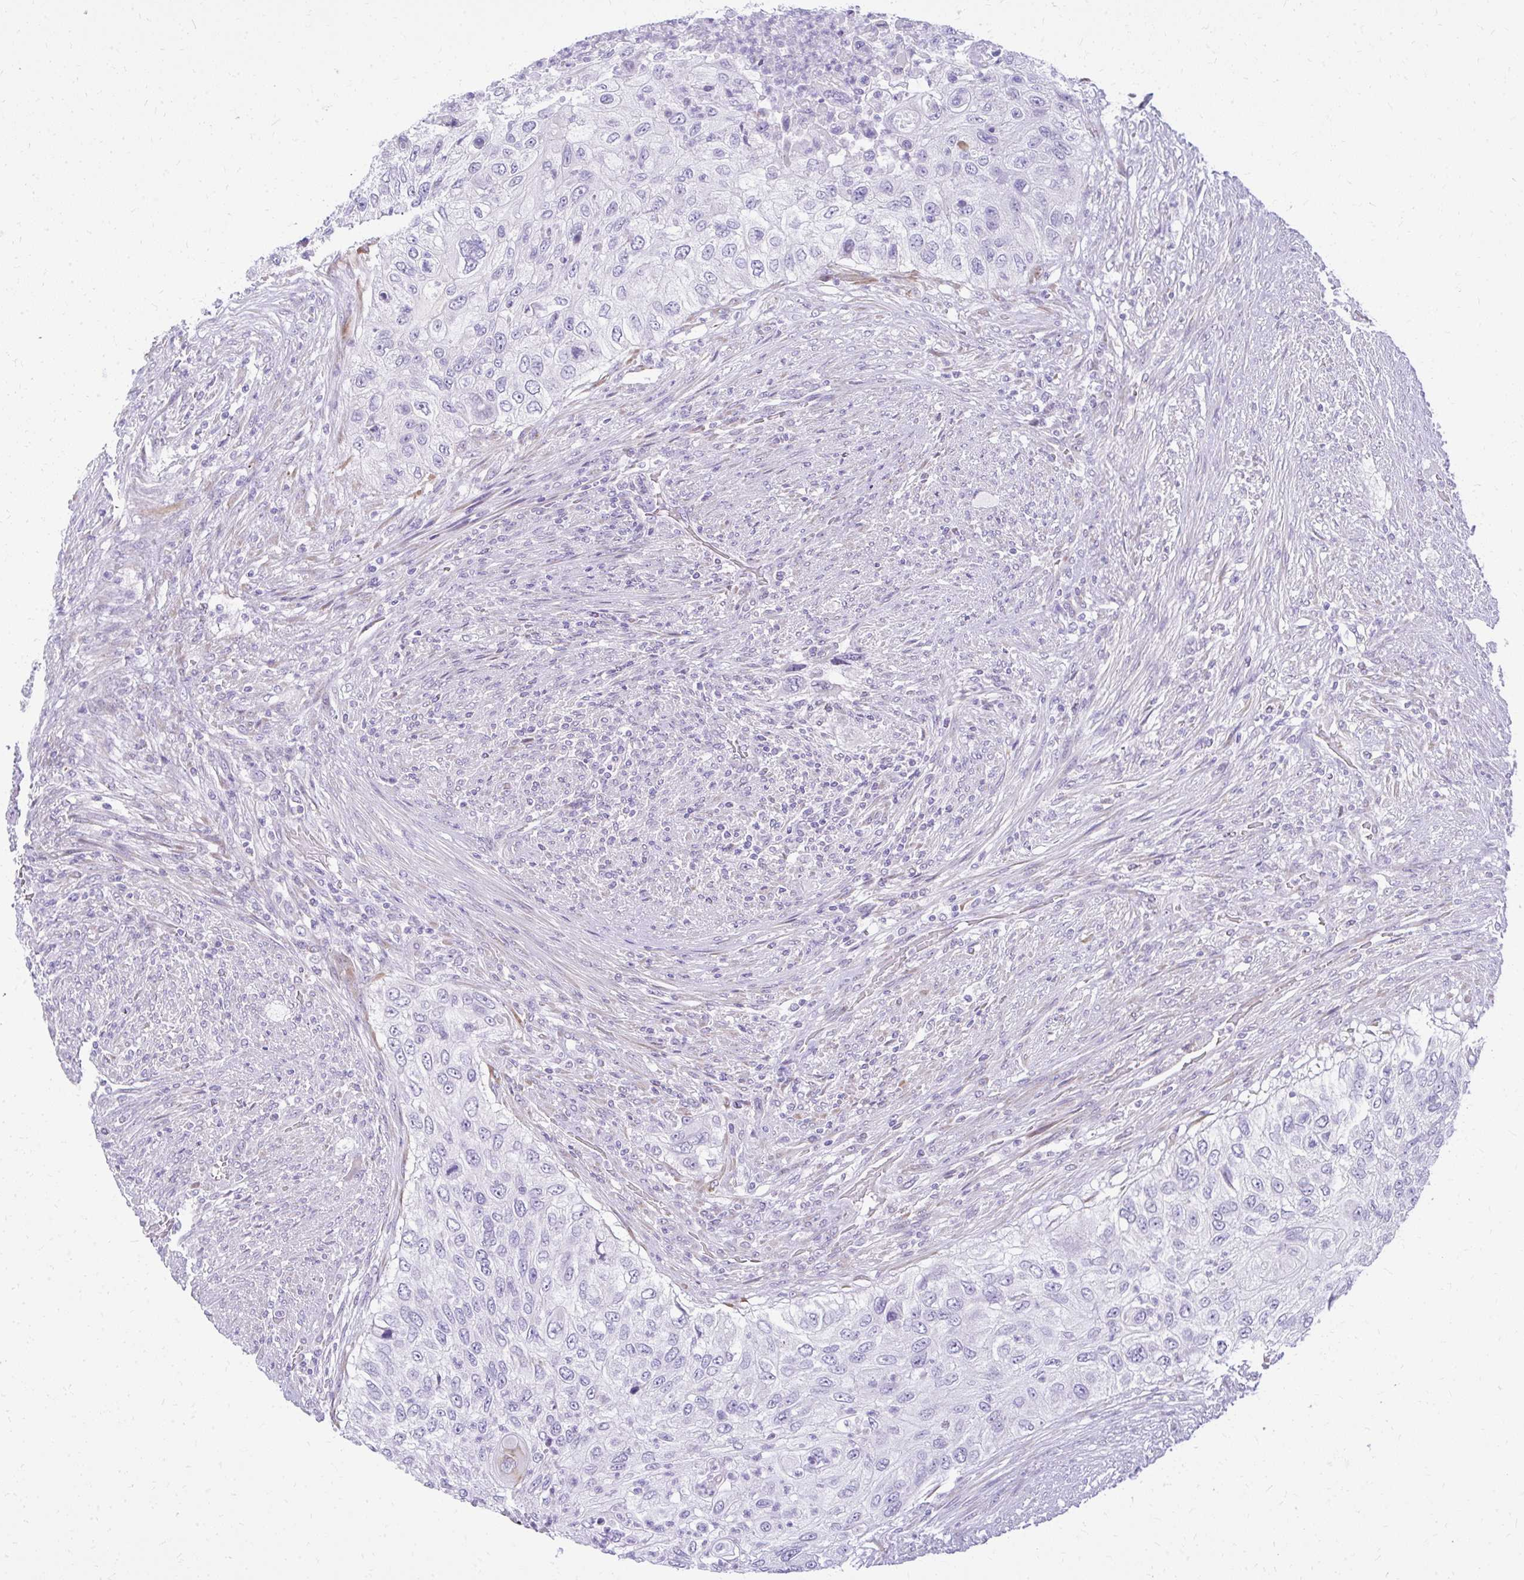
{"staining": {"intensity": "negative", "quantity": "none", "location": "none"}, "tissue": "urothelial cancer", "cell_type": "Tumor cells", "image_type": "cancer", "snomed": [{"axis": "morphology", "description": "Urothelial carcinoma, High grade"}, {"axis": "topography", "description": "Urinary bladder"}], "caption": "Urothelial cancer was stained to show a protein in brown. There is no significant expression in tumor cells. Nuclei are stained in blue.", "gene": "PRAP1", "patient": {"sex": "female", "age": 60}}